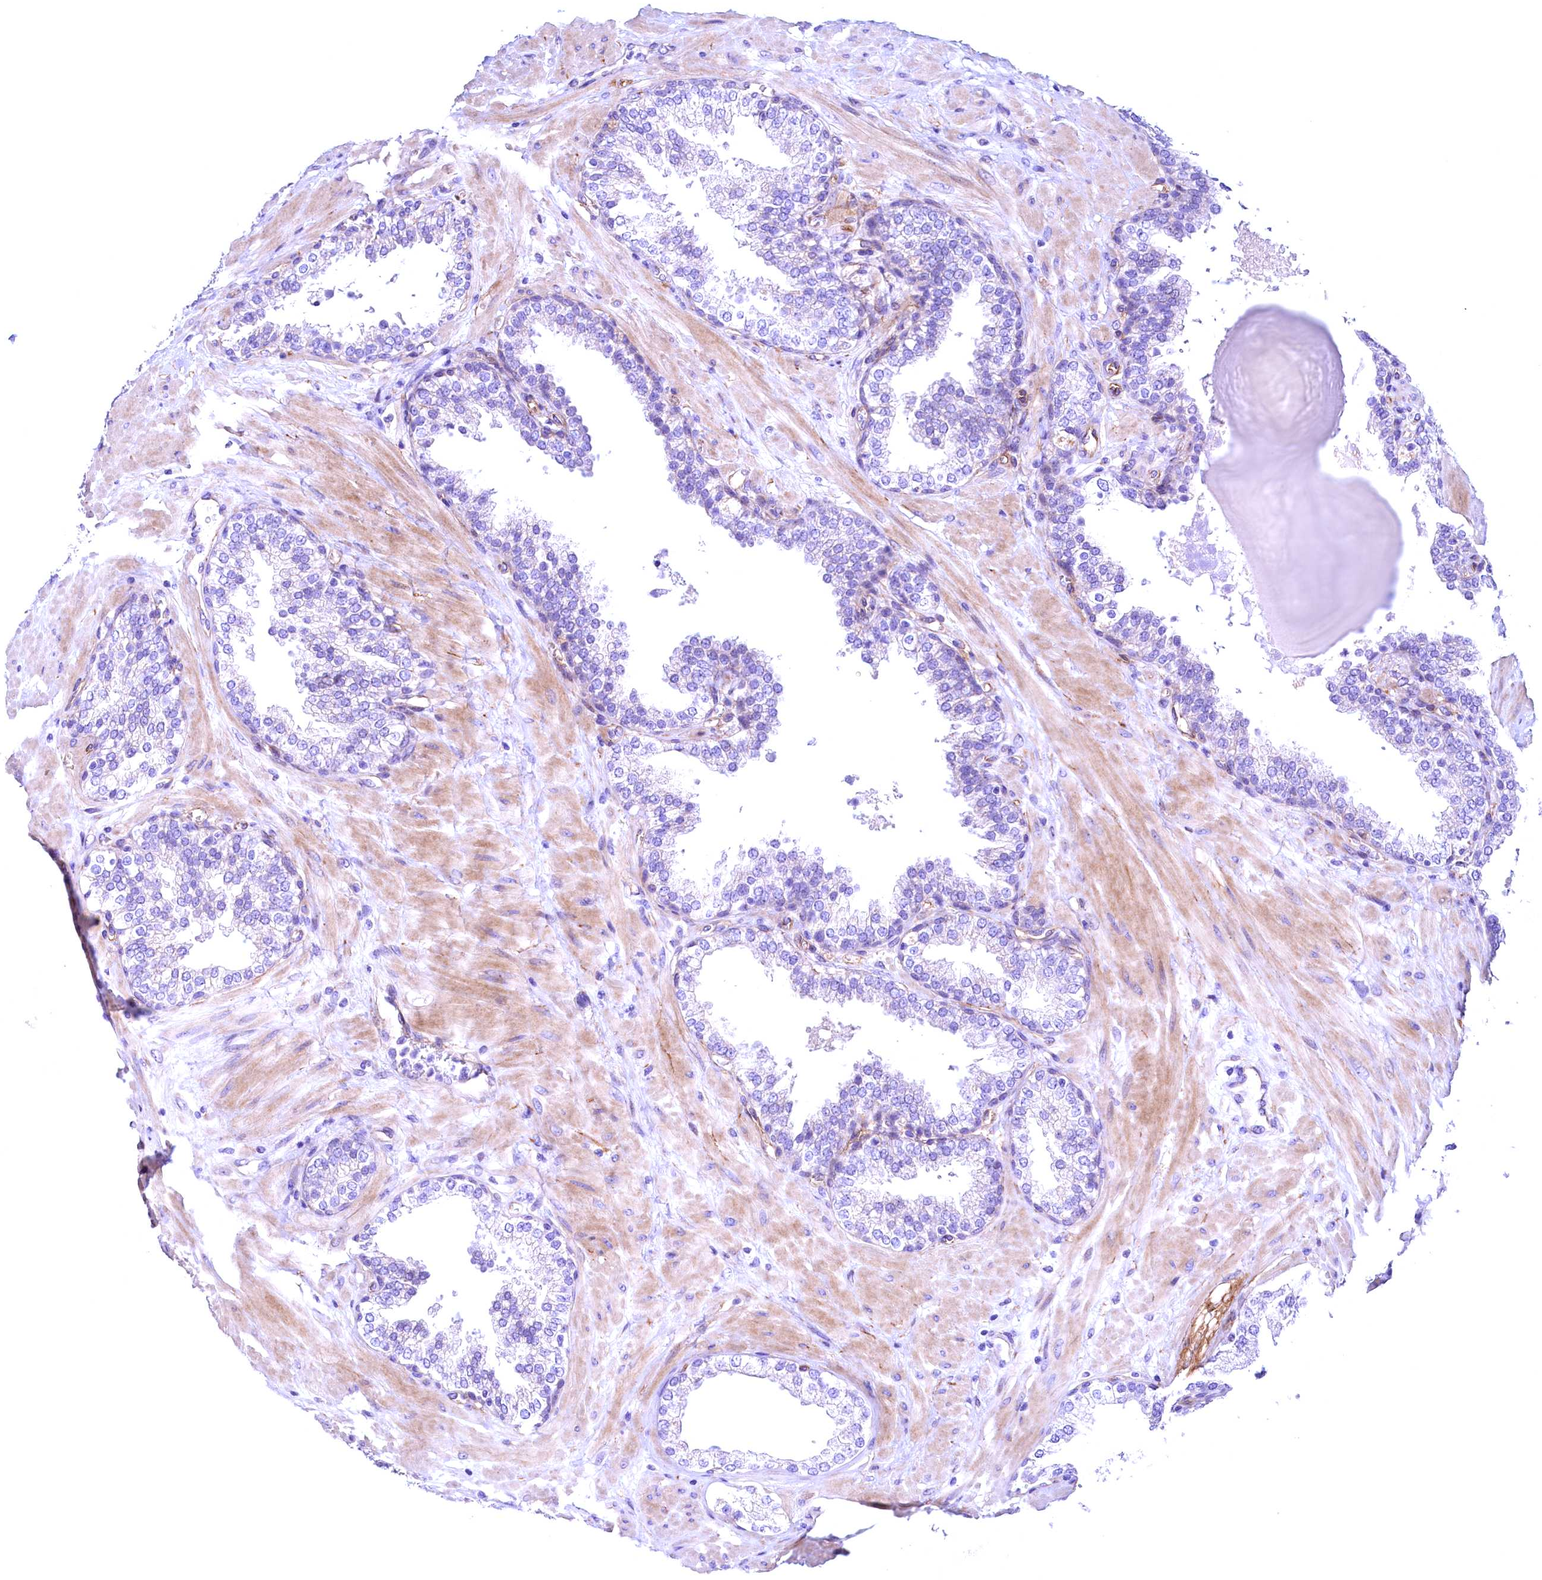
{"staining": {"intensity": "negative", "quantity": "none", "location": "none"}, "tissue": "prostate", "cell_type": "Glandular cells", "image_type": "normal", "snomed": [{"axis": "morphology", "description": "Normal tissue, NOS"}, {"axis": "topography", "description": "Prostate"}], "caption": "Glandular cells show no significant protein expression in normal prostate.", "gene": "SLF1", "patient": {"sex": "male", "age": 51}}